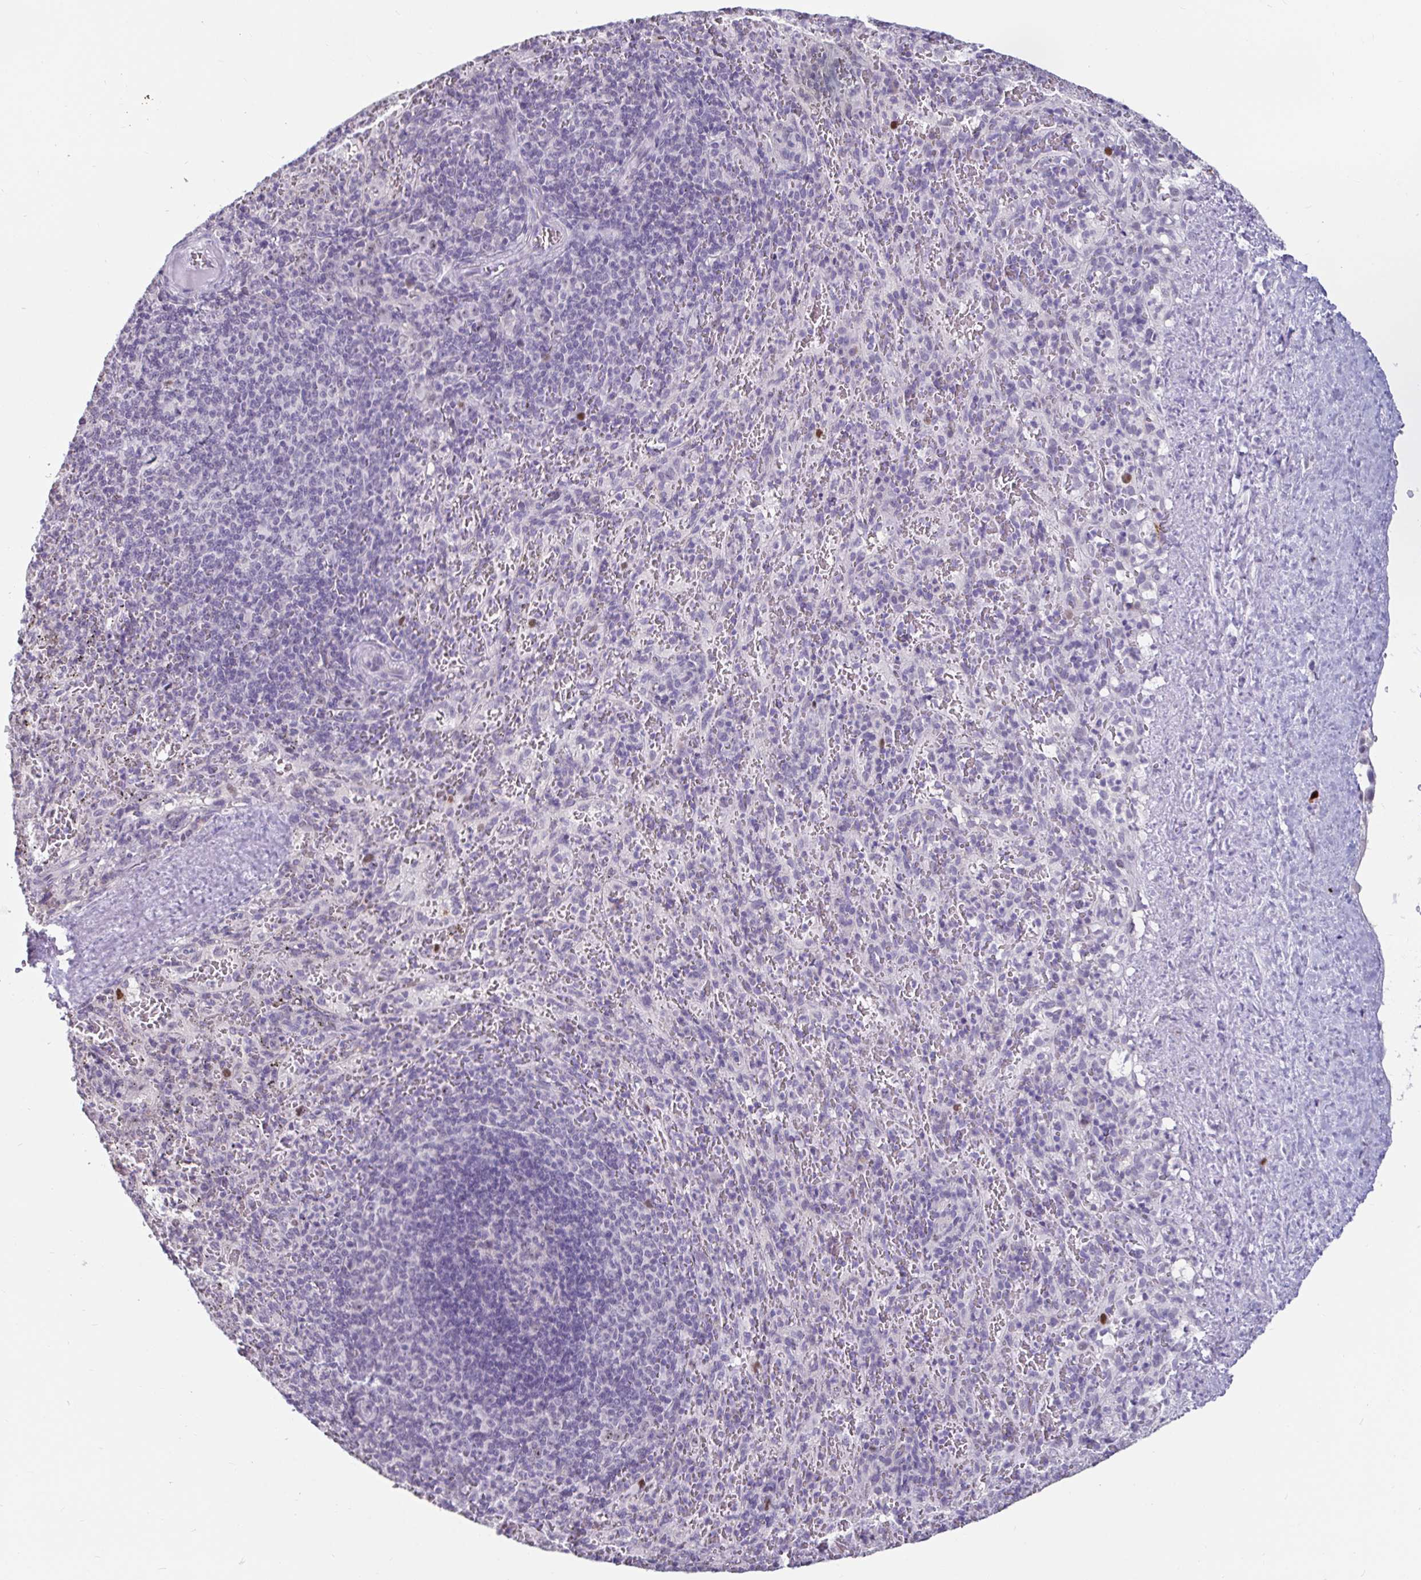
{"staining": {"intensity": "negative", "quantity": "none", "location": "none"}, "tissue": "spleen", "cell_type": "Cells in red pulp", "image_type": "normal", "snomed": [{"axis": "morphology", "description": "Normal tissue, NOS"}, {"axis": "topography", "description": "Spleen"}], "caption": "Protein analysis of normal spleen exhibits no significant expression in cells in red pulp.", "gene": "ANLN", "patient": {"sex": "male", "age": 57}}